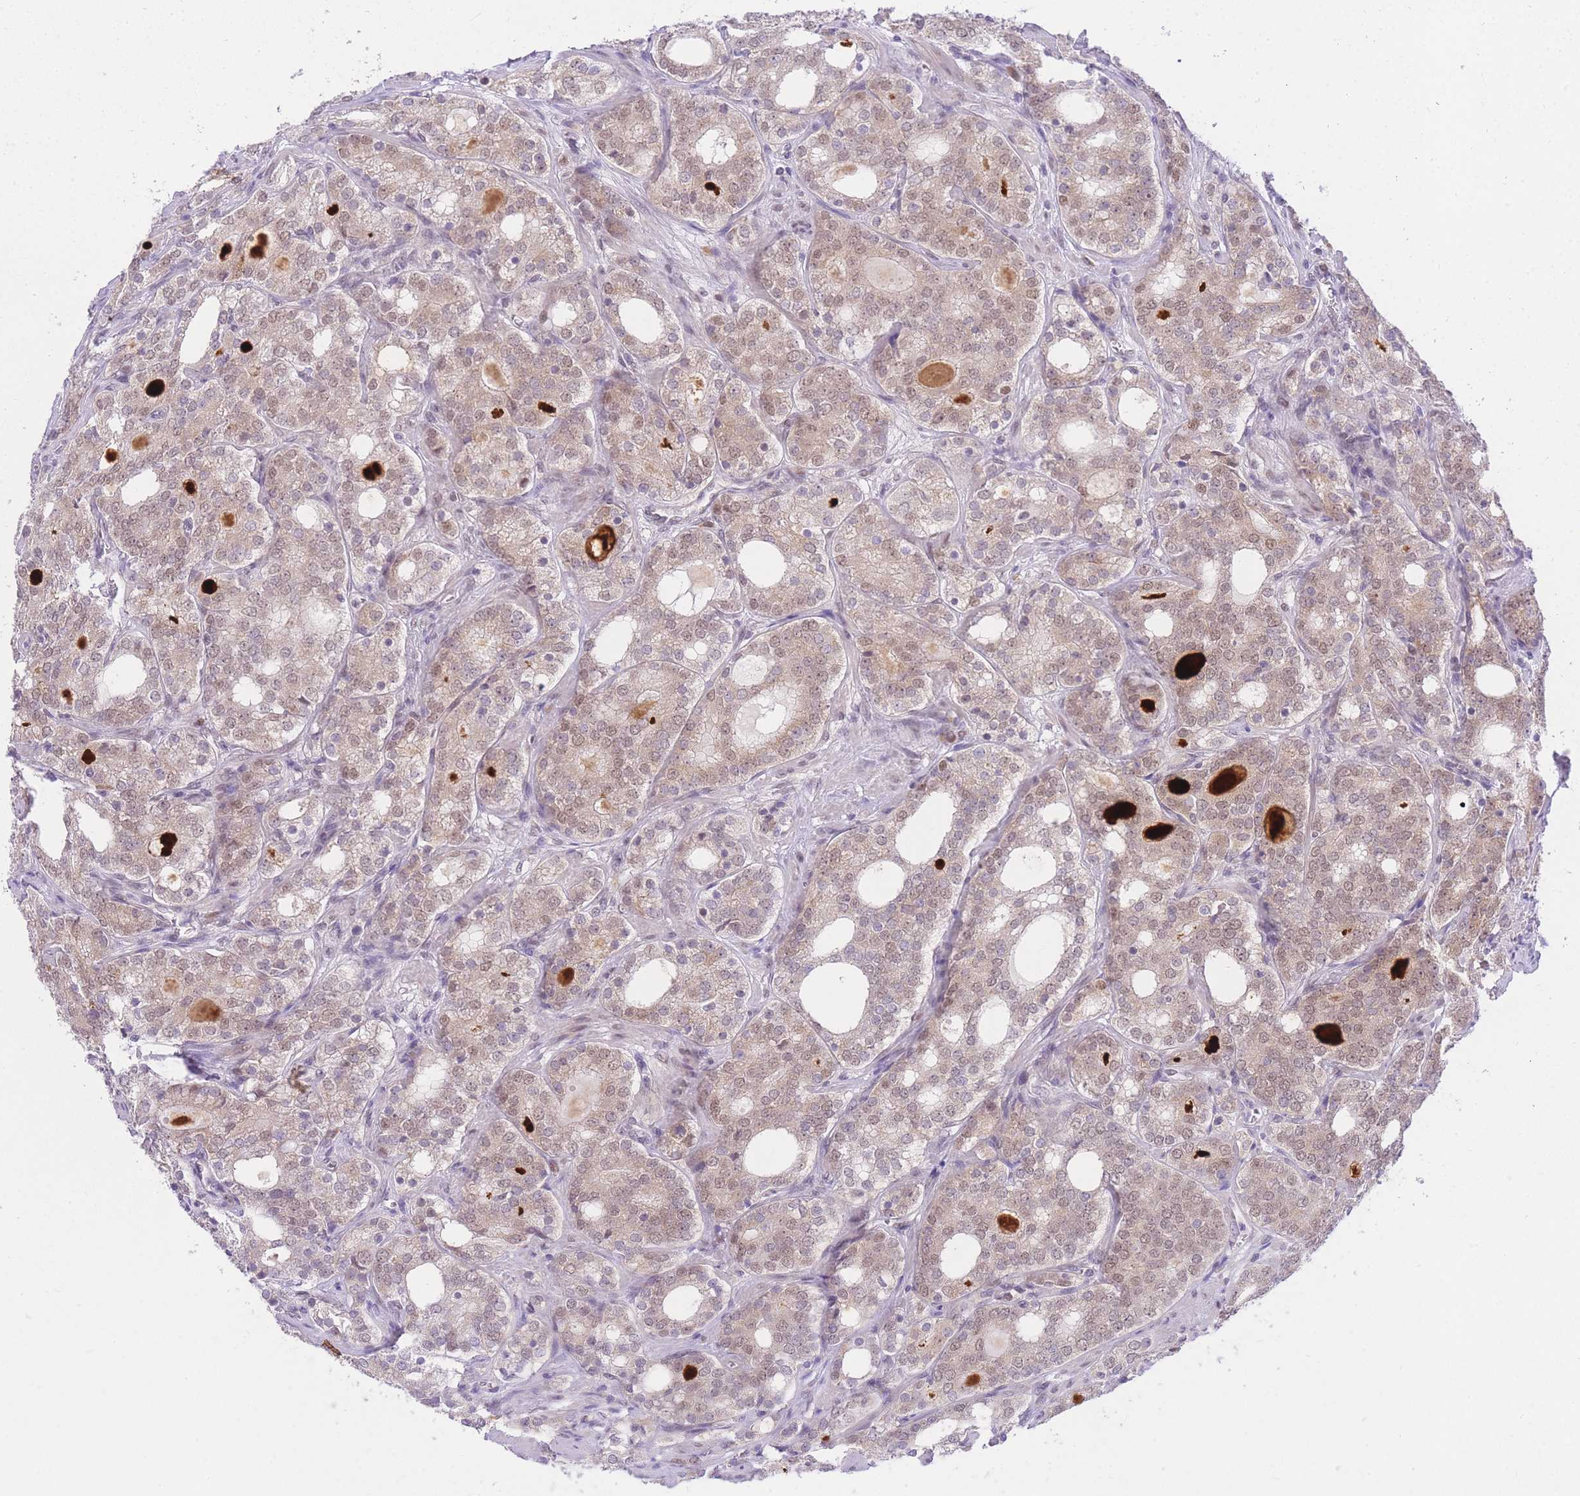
{"staining": {"intensity": "weak", "quantity": ">75%", "location": "cytoplasmic/membranous,nuclear"}, "tissue": "prostate cancer", "cell_type": "Tumor cells", "image_type": "cancer", "snomed": [{"axis": "morphology", "description": "Adenocarcinoma, High grade"}, {"axis": "topography", "description": "Prostate"}], "caption": "Prostate cancer (adenocarcinoma (high-grade)) tissue exhibits weak cytoplasmic/membranous and nuclear staining in about >75% of tumor cells (IHC, brightfield microscopy, high magnification).", "gene": "UBXN7", "patient": {"sex": "male", "age": 64}}